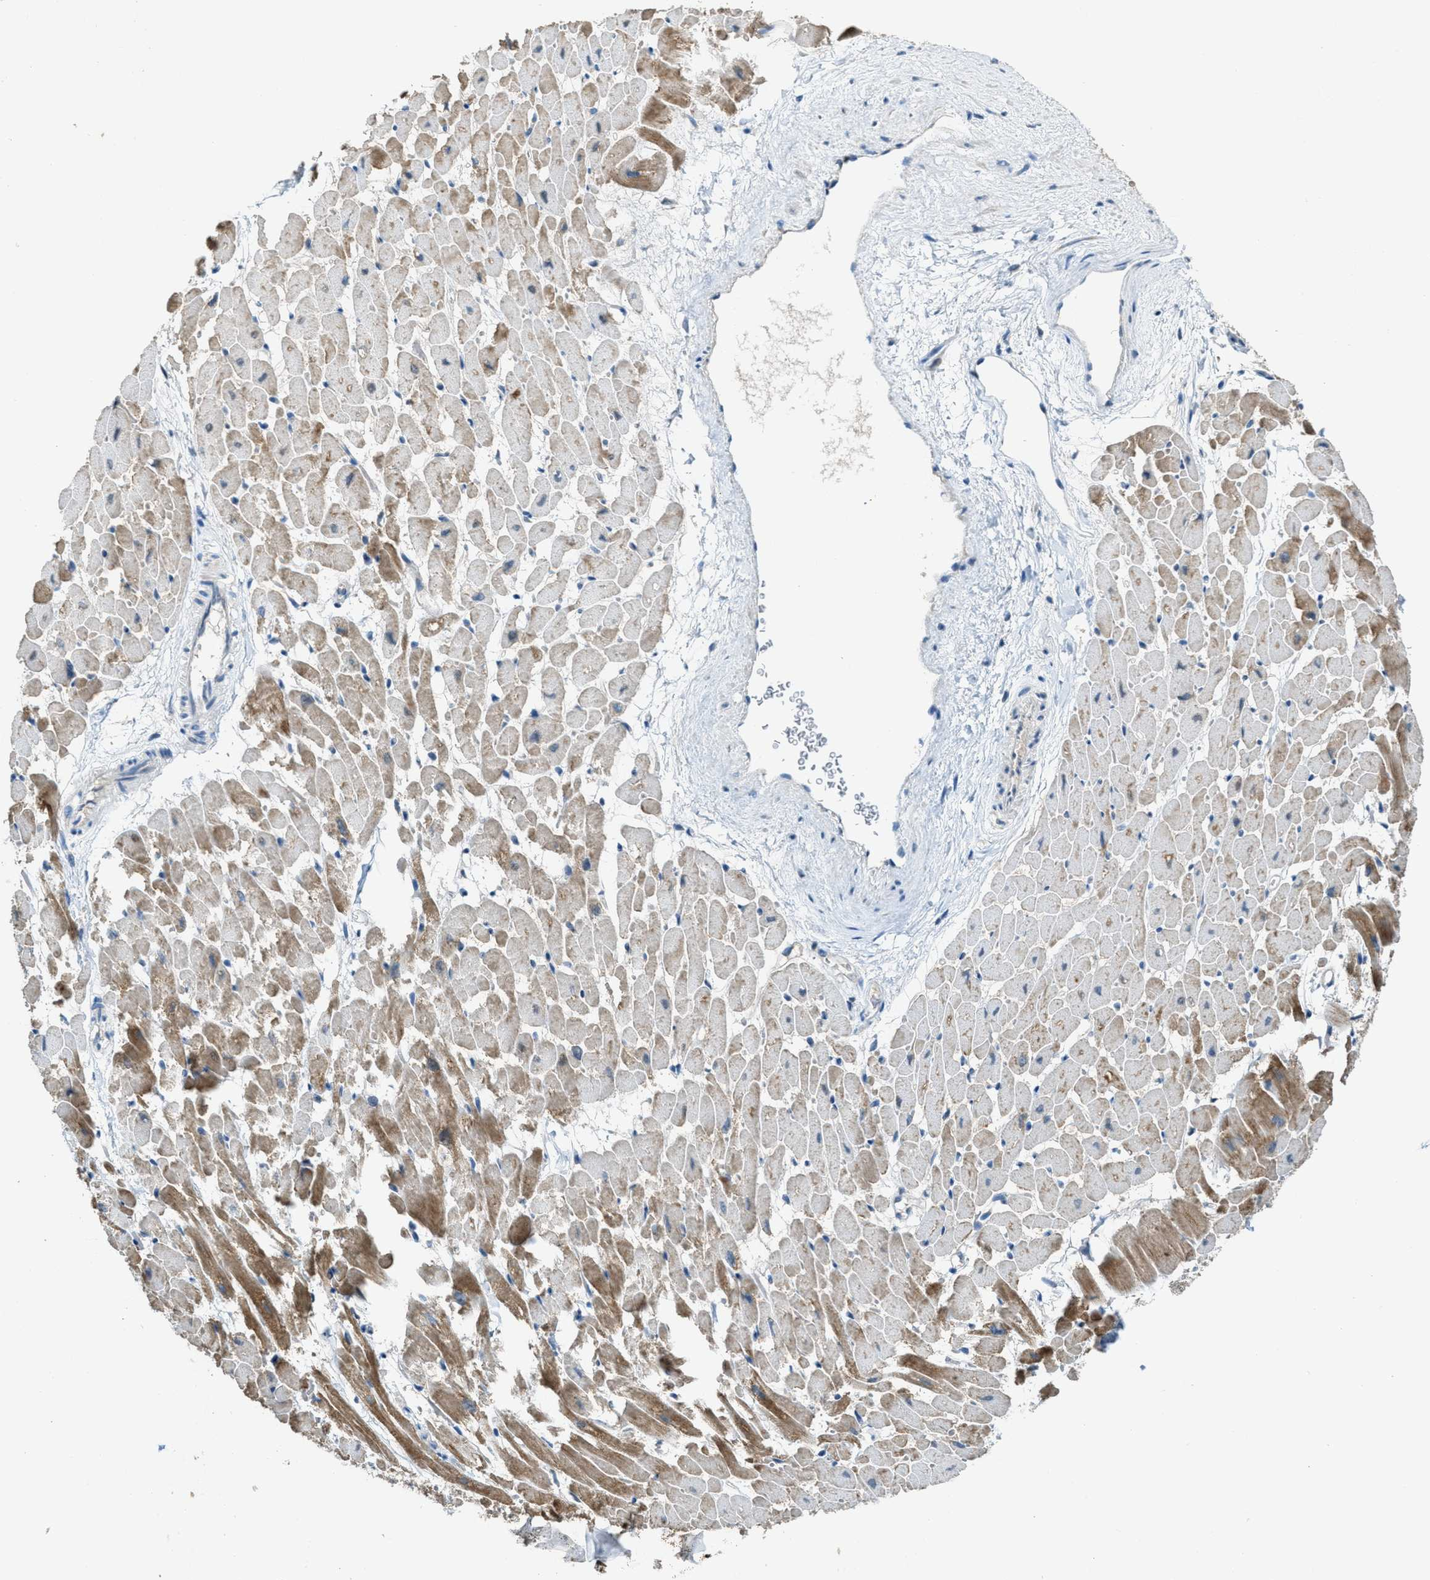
{"staining": {"intensity": "moderate", "quantity": "<25%", "location": "cytoplasmic/membranous"}, "tissue": "heart muscle", "cell_type": "Cardiomyocytes", "image_type": "normal", "snomed": [{"axis": "morphology", "description": "Normal tissue, NOS"}, {"axis": "topography", "description": "Heart"}], "caption": "Immunohistochemical staining of normal heart muscle demonstrates <25% levels of moderate cytoplasmic/membranous protein expression in approximately <25% of cardiomyocytes. (Stains: DAB (3,3'-diaminobenzidine) in brown, nuclei in blue, Microscopy: brightfield microscopy at high magnification).", "gene": "CDON", "patient": {"sex": "male", "age": 45}}